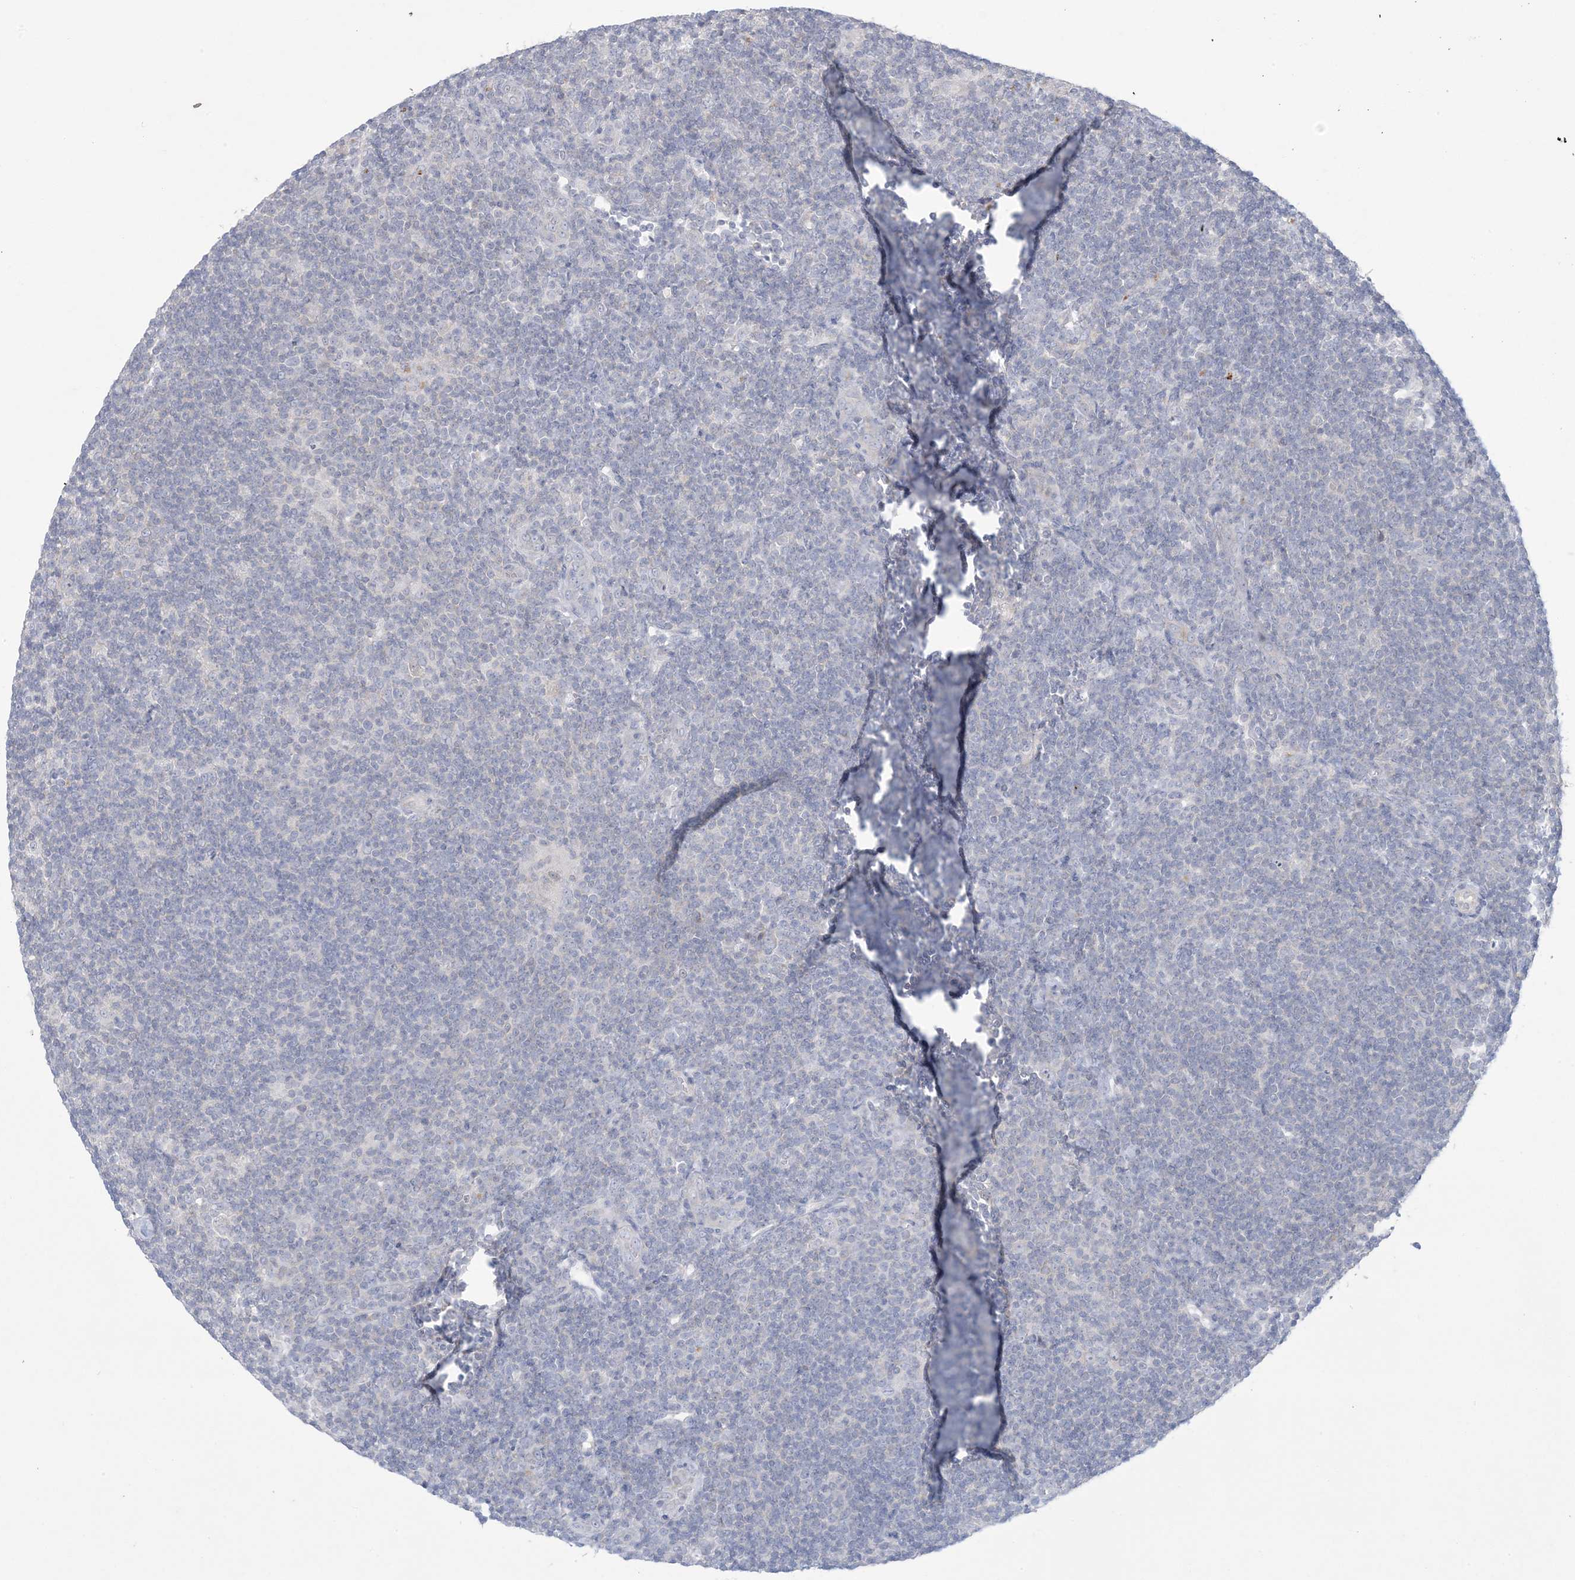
{"staining": {"intensity": "negative", "quantity": "none", "location": "none"}, "tissue": "lymphoma", "cell_type": "Tumor cells", "image_type": "cancer", "snomed": [{"axis": "morphology", "description": "Hodgkin's disease, NOS"}, {"axis": "topography", "description": "Lymph node"}], "caption": "Hodgkin's disease stained for a protein using immunohistochemistry (IHC) exhibits no expression tumor cells.", "gene": "KIF3A", "patient": {"sex": "female", "age": 57}}